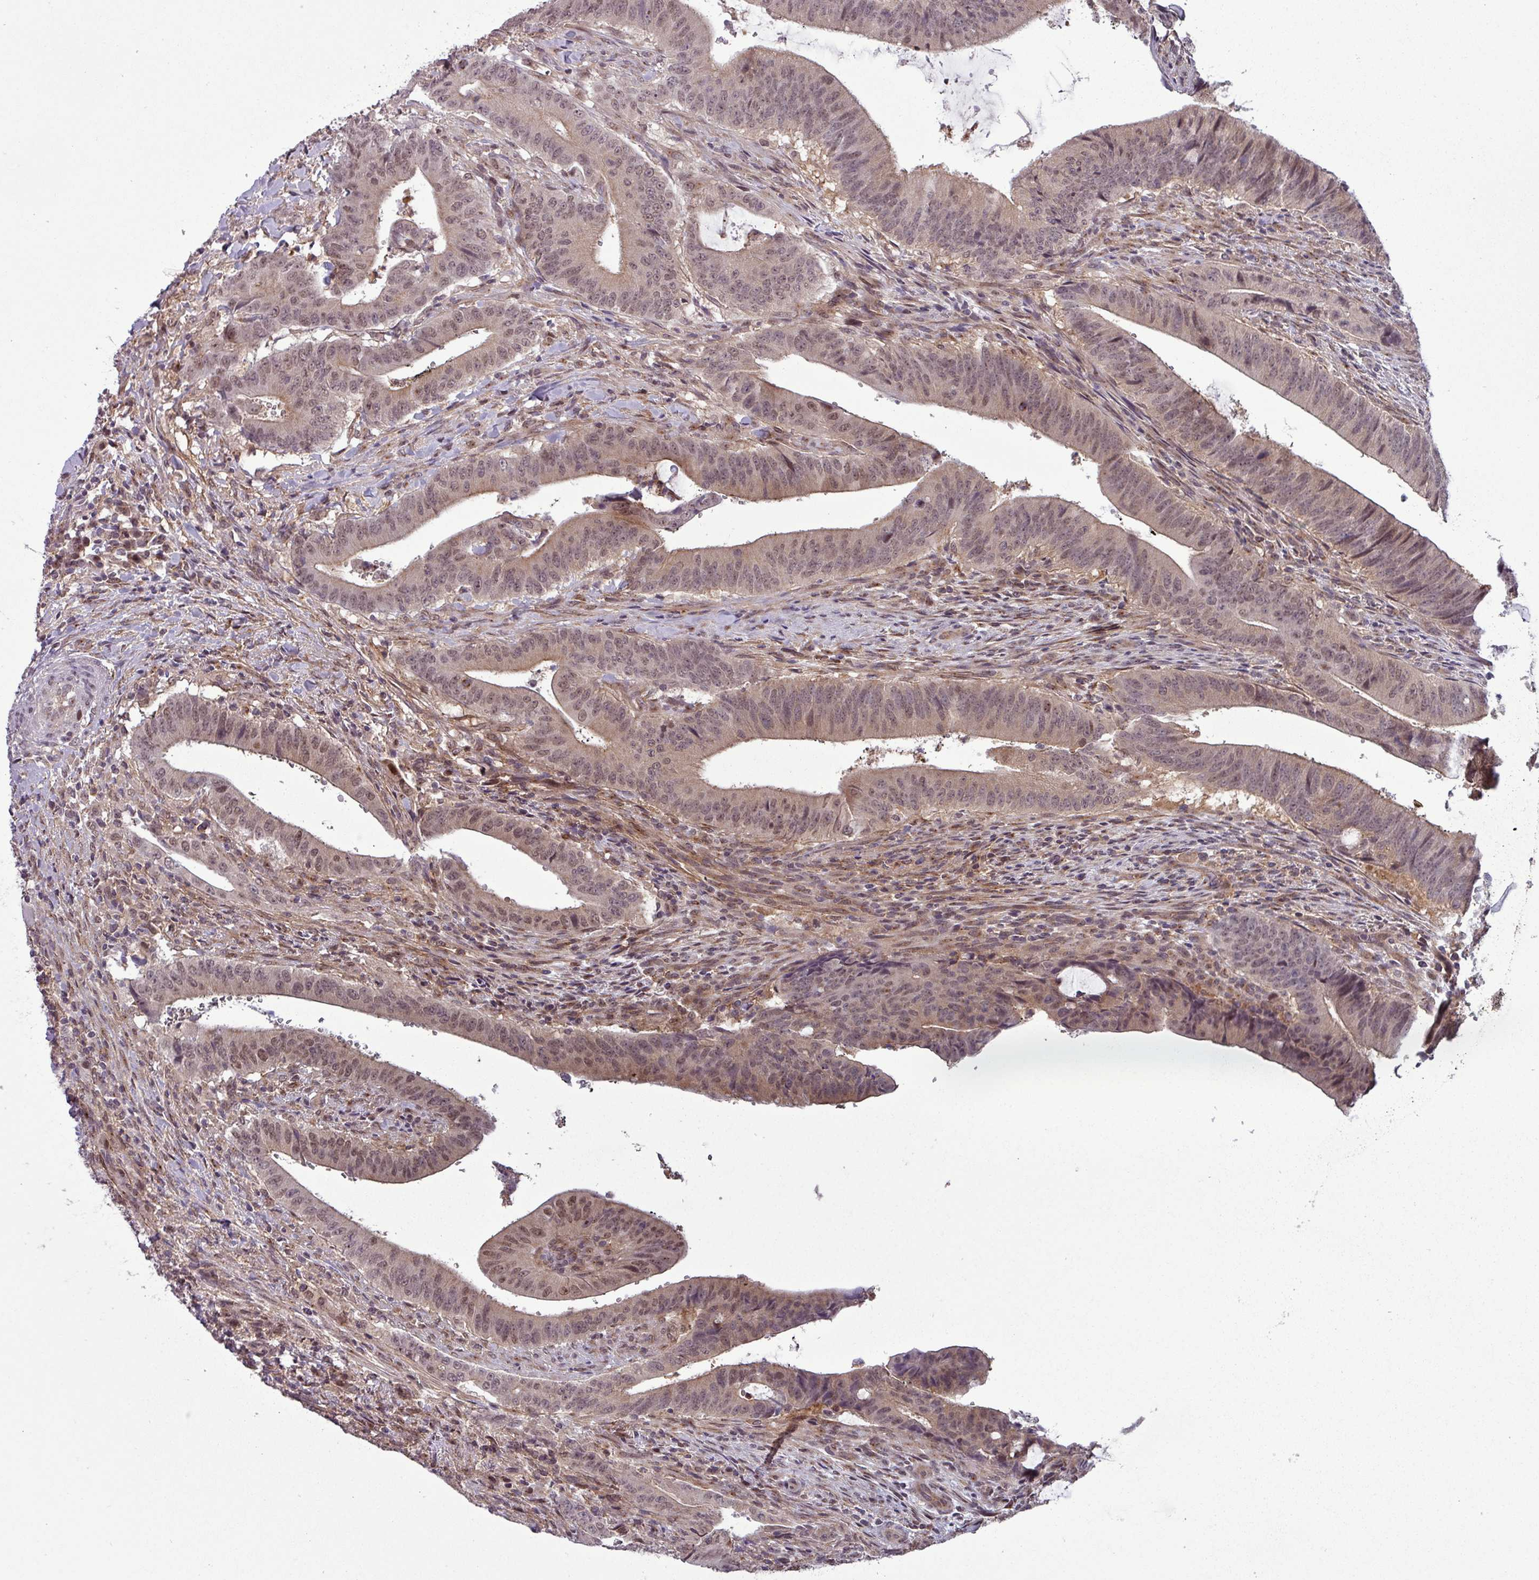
{"staining": {"intensity": "weak", "quantity": ">75%", "location": "nuclear"}, "tissue": "colorectal cancer", "cell_type": "Tumor cells", "image_type": "cancer", "snomed": [{"axis": "morphology", "description": "Adenocarcinoma, NOS"}, {"axis": "topography", "description": "Colon"}], "caption": "Protein staining exhibits weak nuclear positivity in approximately >75% of tumor cells in colorectal adenocarcinoma.", "gene": "NPFFR1", "patient": {"sex": "female", "age": 43}}